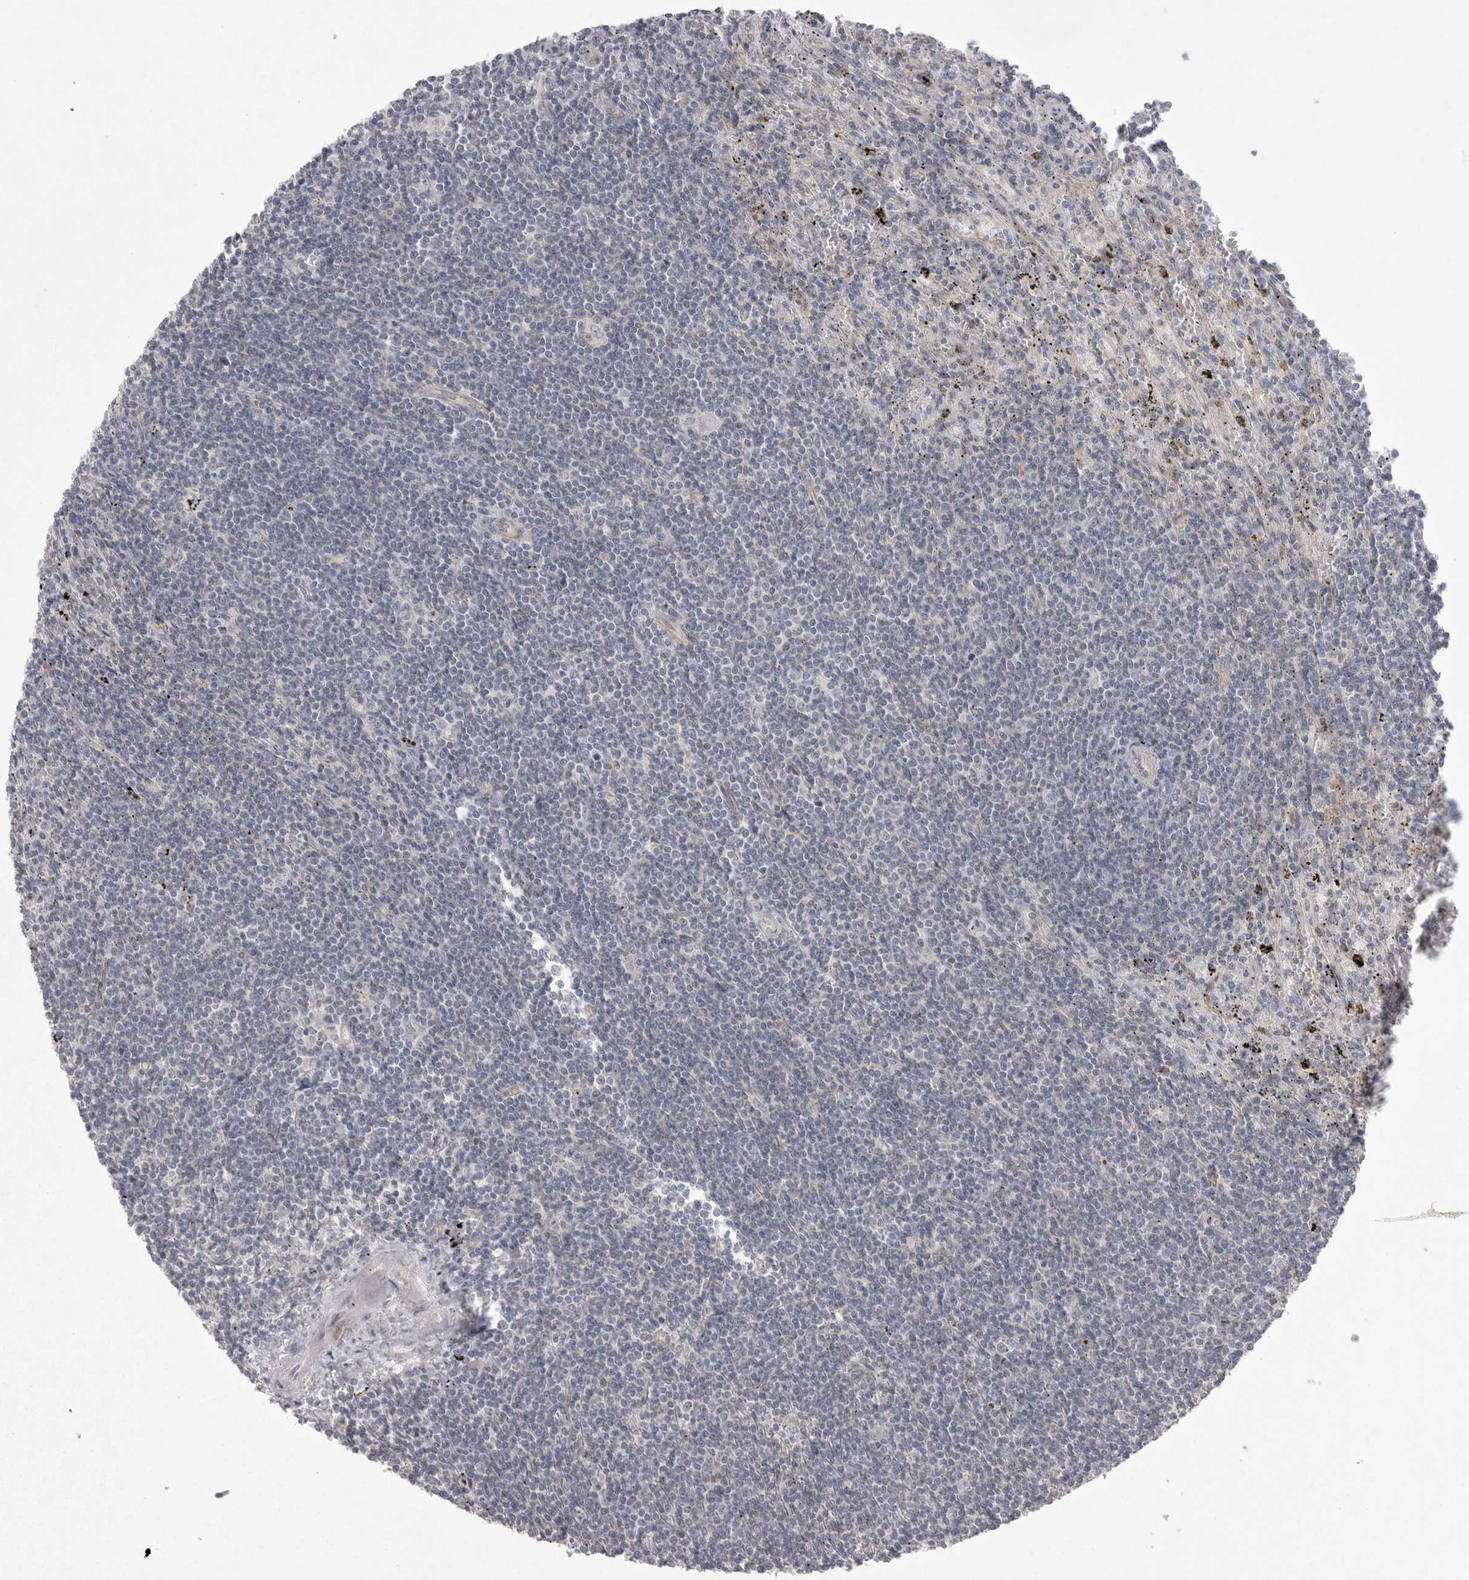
{"staining": {"intensity": "negative", "quantity": "none", "location": "none"}, "tissue": "lymphoma", "cell_type": "Tumor cells", "image_type": "cancer", "snomed": [{"axis": "morphology", "description": "Malignant lymphoma, non-Hodgkin's type, Low grade"}, {"axis": "topography", "description": "Spleen"}], "caption": "High magnification brightfield microscopy of low-grade malignant lymphoma, non-Hodgkin's type stained with DAB (3,3'-diaminobenzidine) (brown) and counterstained with hematoxylin (blue): tumor cells show no significant staining.", "gene": "VANGL2", "patient": {"sex": "male", "age": 76}}